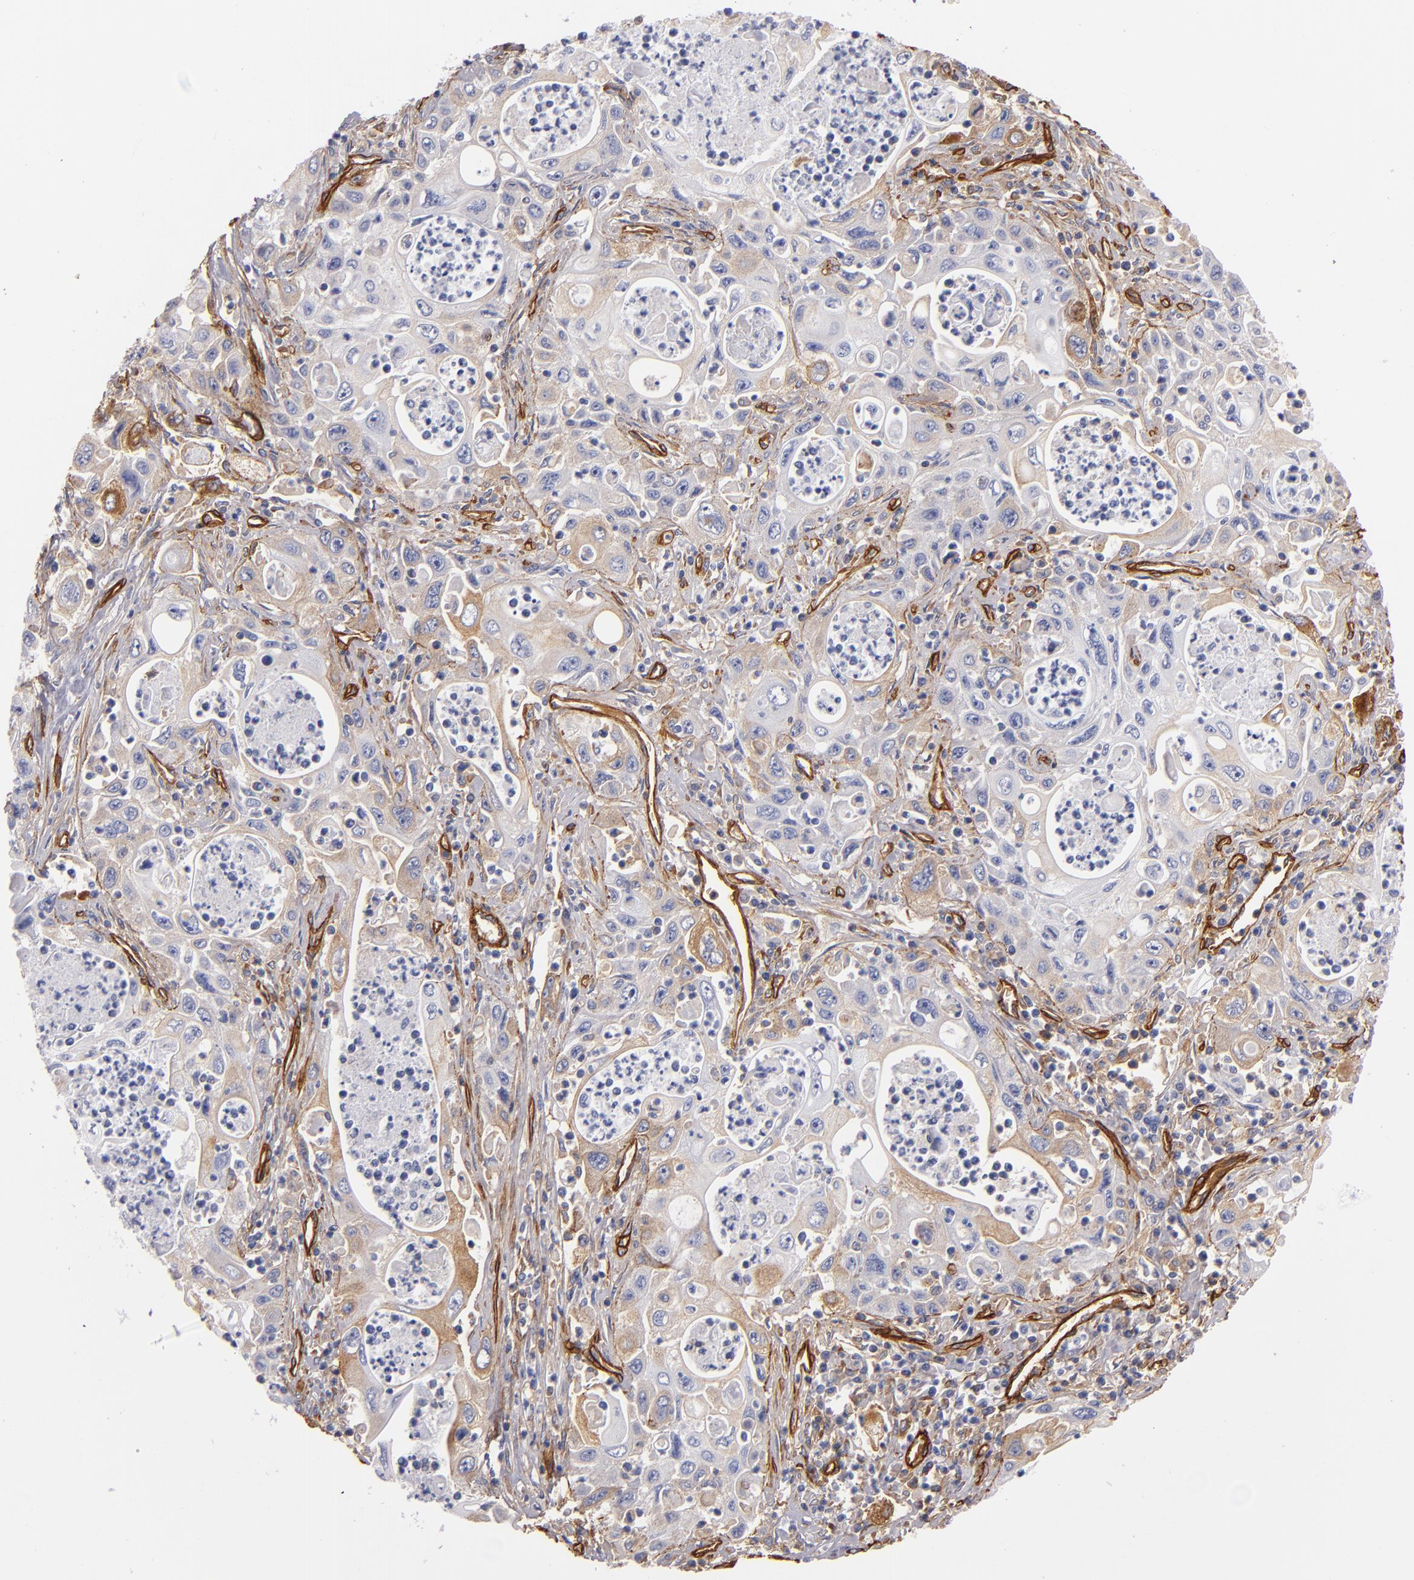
{"staining": {"intensity": "moderate", "quantity": "25%-75%", "location": "cytoplasmic/membranous"}, "tissue": "pancreatic cancer", "cell_type": "Tumor cells", "image_type": "cancer", "snomed": [{"axis": "morphology", "description": "Adenocarcinoma, NOS"}, {"axis": "topography", "description": "Pancreas"}], "caption": "A micrograph of adenocarcinoma (pancreatic) stained for a protein displays moderate cytoplasmic/membranous brown staining in tumor cells.", "gene": "LAMC1", "patient": {"sex": "male", "age": 70}}